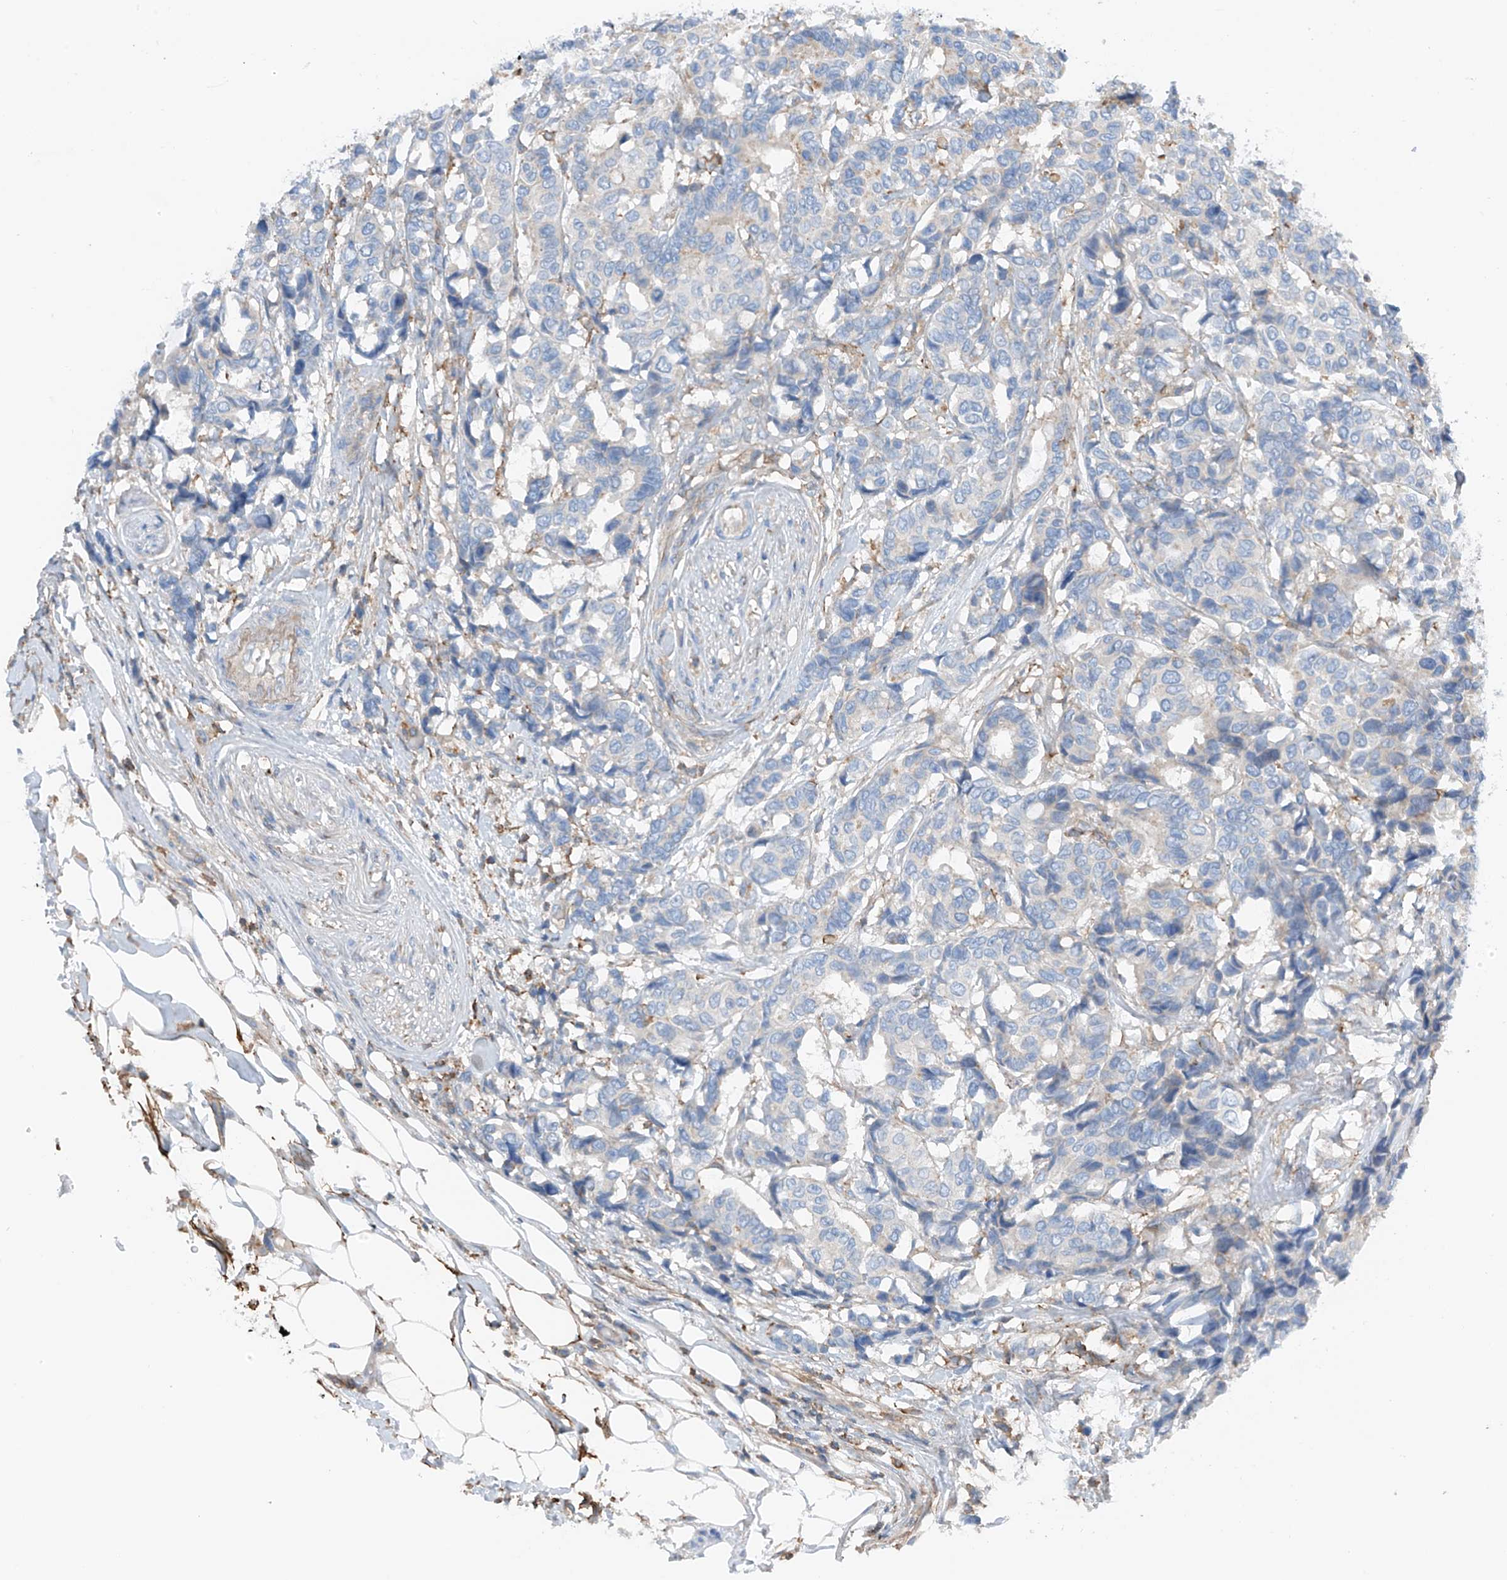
{"staining": {"intensity": "negative", "quantity": "none", "location": "none"}, "tissue": "breast cancer", "cell_type": "Tumor cells", "image_type": "cancer", "snomed": [{"axis": "morphology", "description": "Duct carcinoma"}, {"axis": "topography", "description": "Breast"}], "caption": "Tumor cells are negative for protein expression in human intraductal carcinoma (breast).", "gene": "NALCN", "patient": {"sex": "female", "age": 87}}